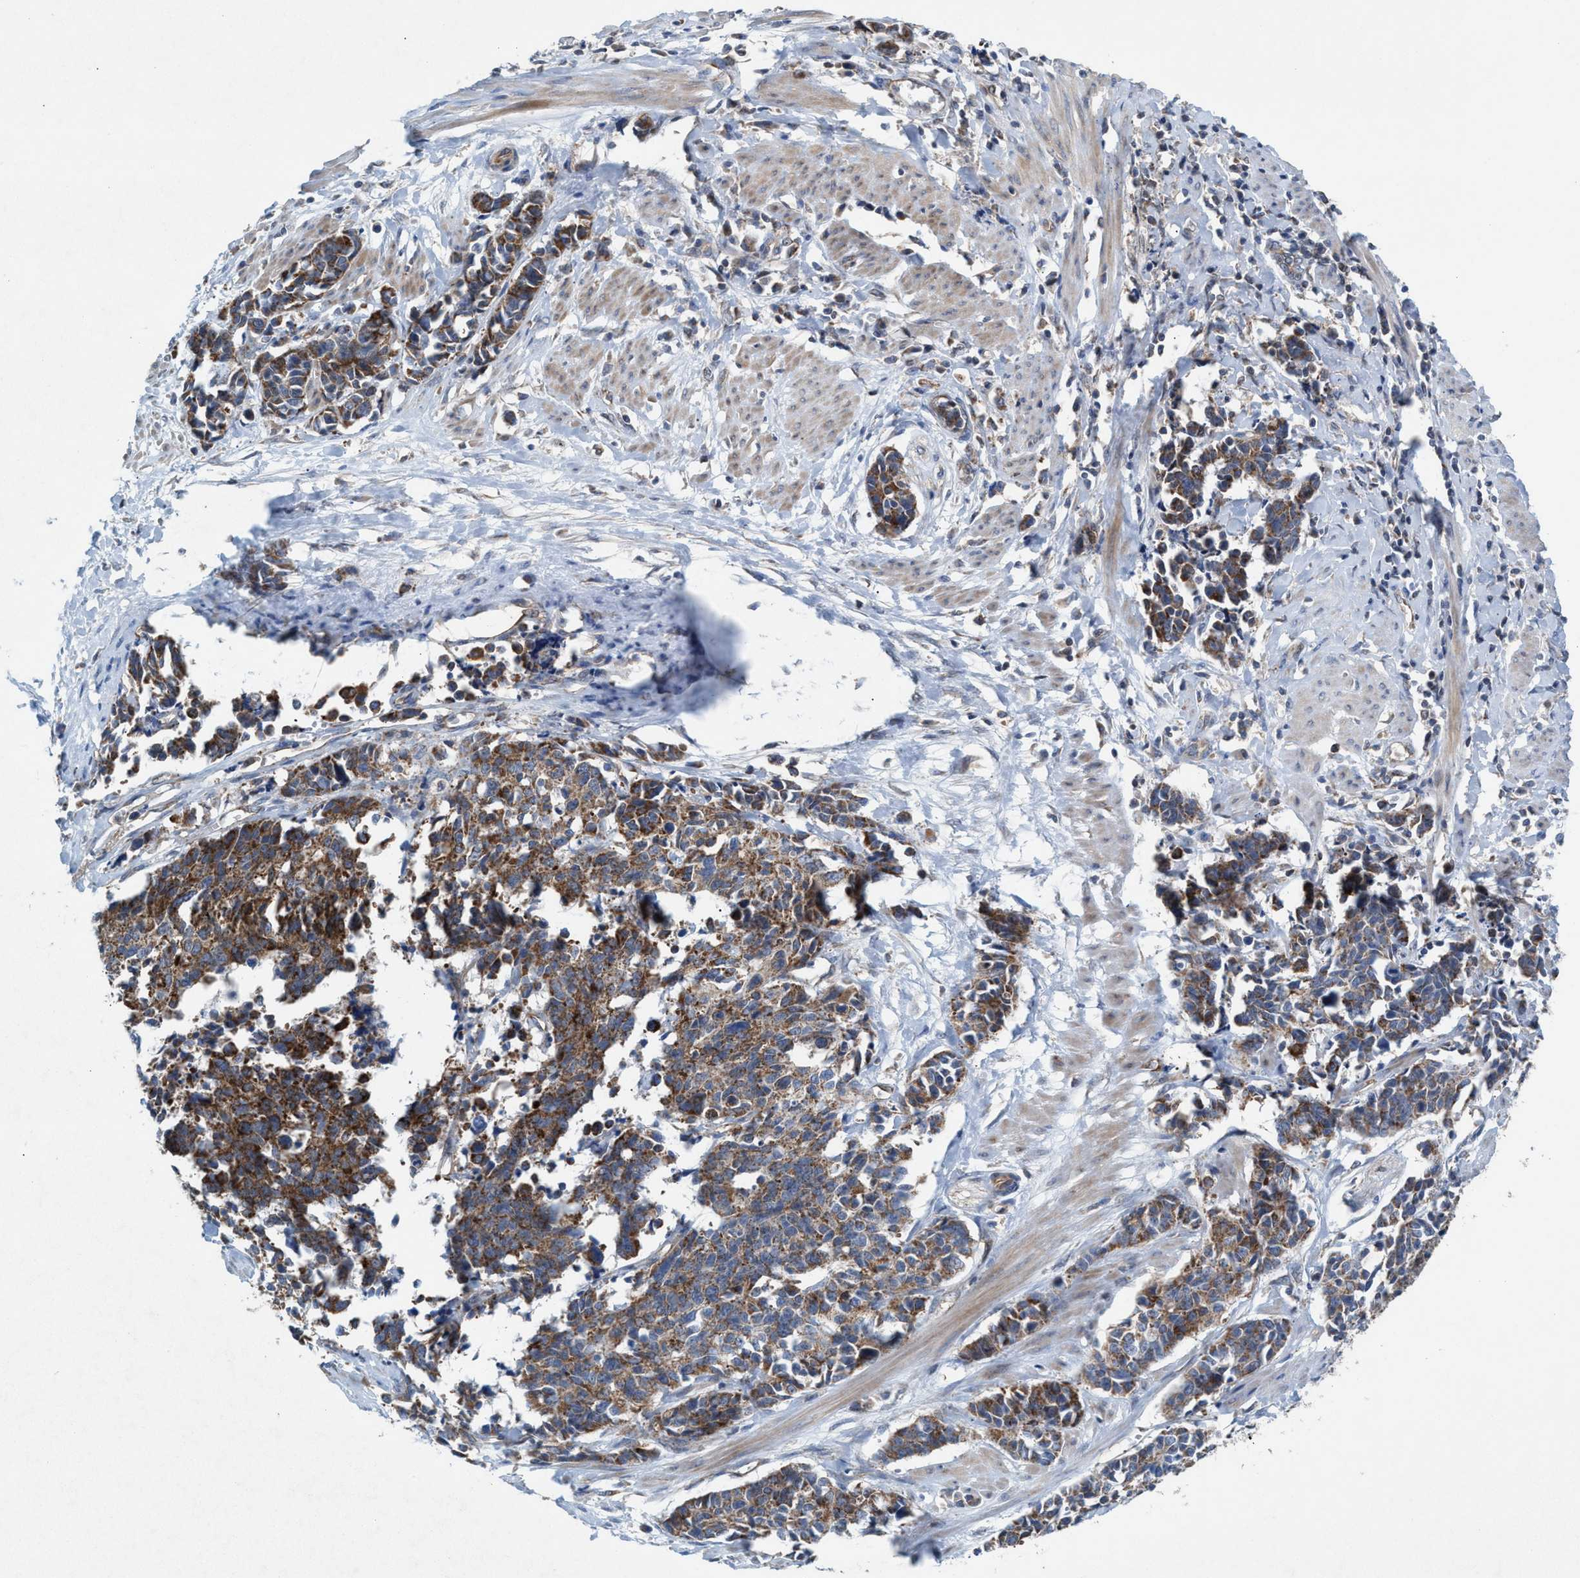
{"staining": {"intensity": "moderate", "quantity": ">75%", "location": "cytoplasmic/membranous"}, "tissue": "cervical cancer", "cell_type": "Tumor cells", "image_type": "cancer", "snomed": [{"axis": "morphology", "description": "Squamous cell carcinoma, NOS"}, {"axis": "topography", "description": "Cervix"}], "caption": "There is medium levels of moderate cytoplasmic/membranous expression in tumor cells of squamous cell carcinoma (cervical), as demonstrated by immunohistochemical staining (brown color).", "gene": "MRM1", "patient": {"sex": "female", "age": 35}}